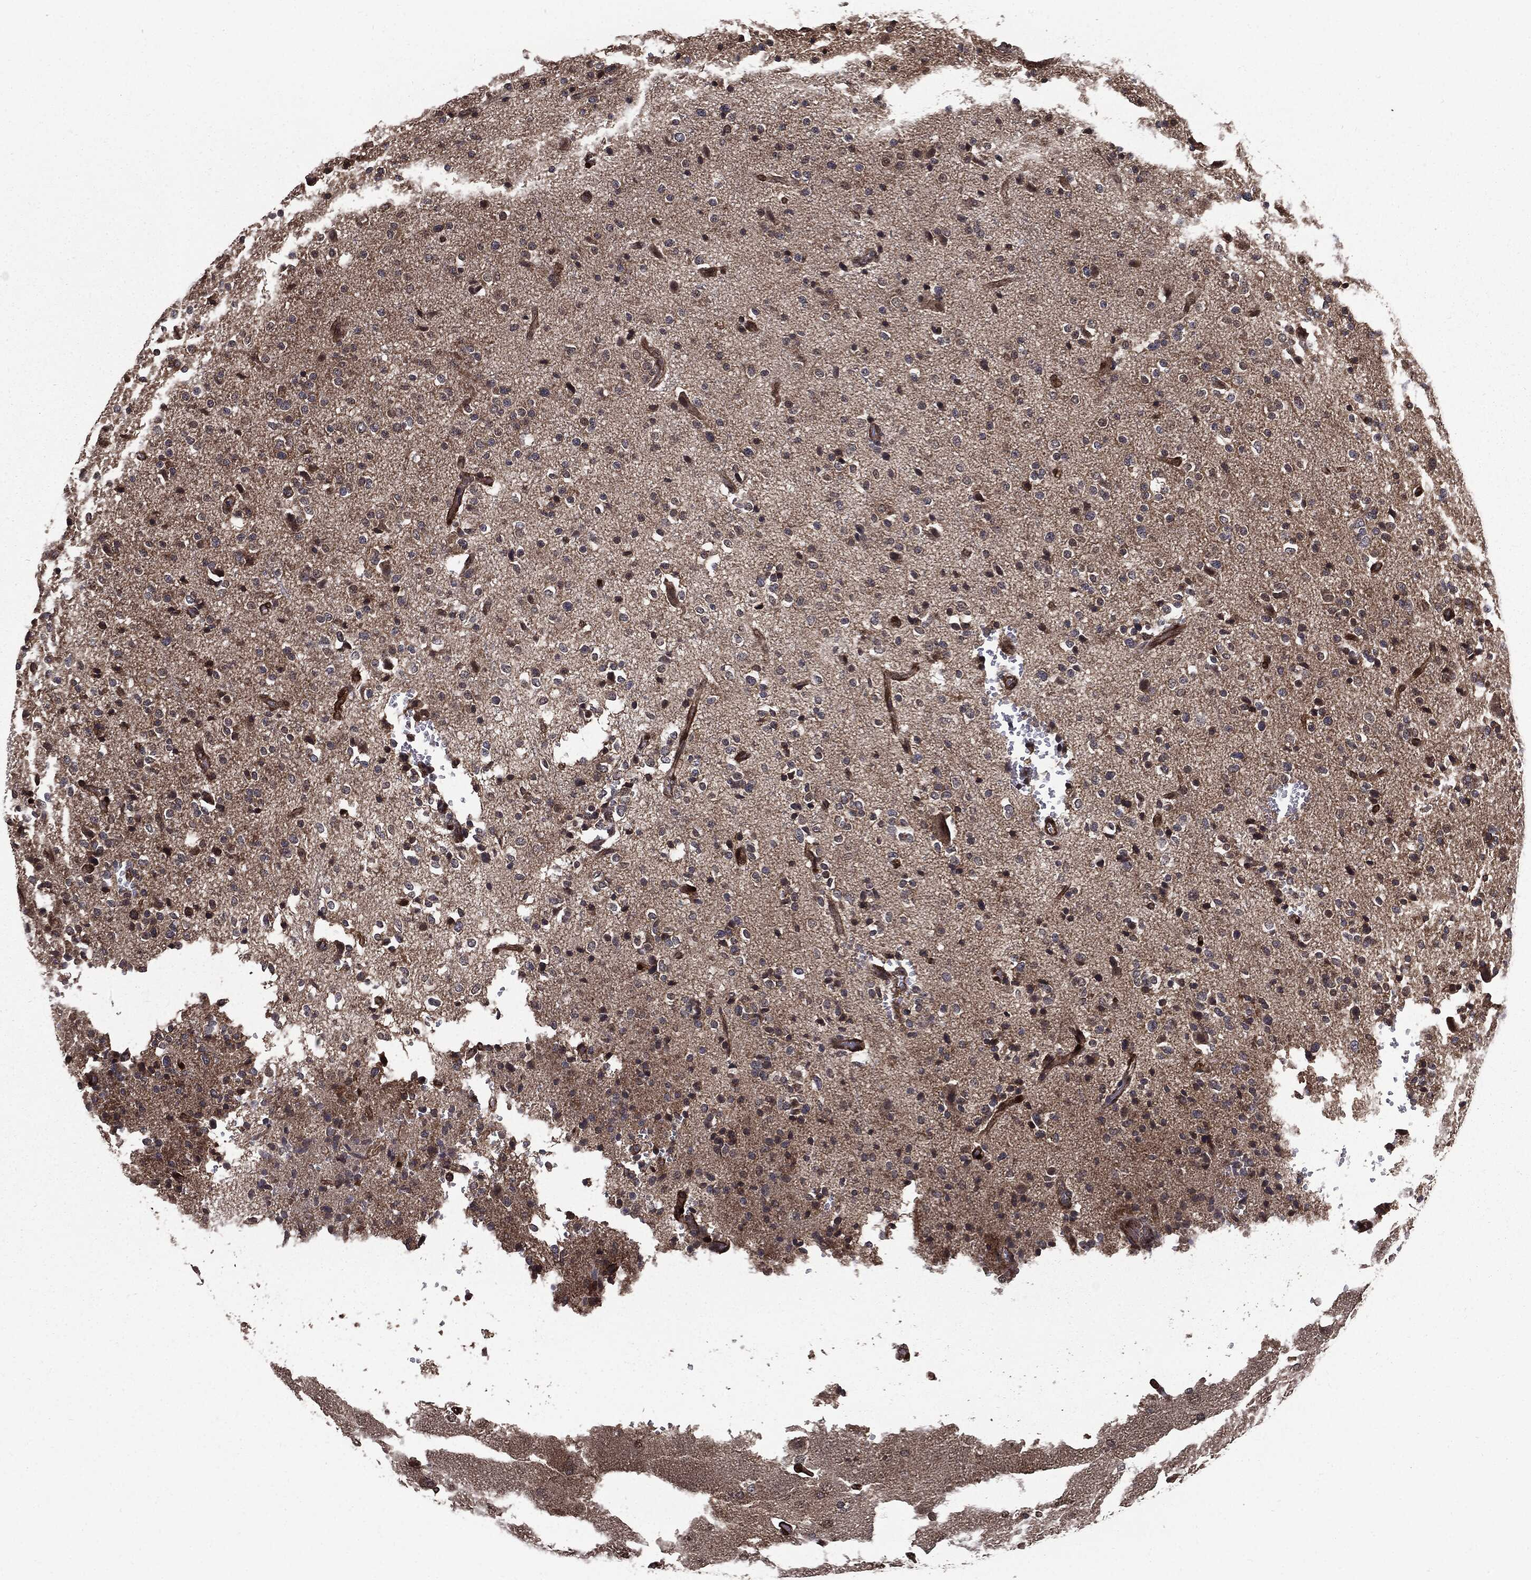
{"staining": {"intensity": "negative", "quantity": "none", "location": "none"}, "tissue": "glioma", "cell_type": "Tumor cells", "image_type": "cancer", "snomed": [{"axis": "morphology", "description": "Glioma, malignant, Low grade"}, {"axis": "topography", "description": "Brain"}], "caption": "This is an immunohistochemistry (IHC) image of human low-grade glioma (malignant). There is no expression in tumor cells.", "gene": "PTPA", "patient": {"sex": "male", "age": 41}}